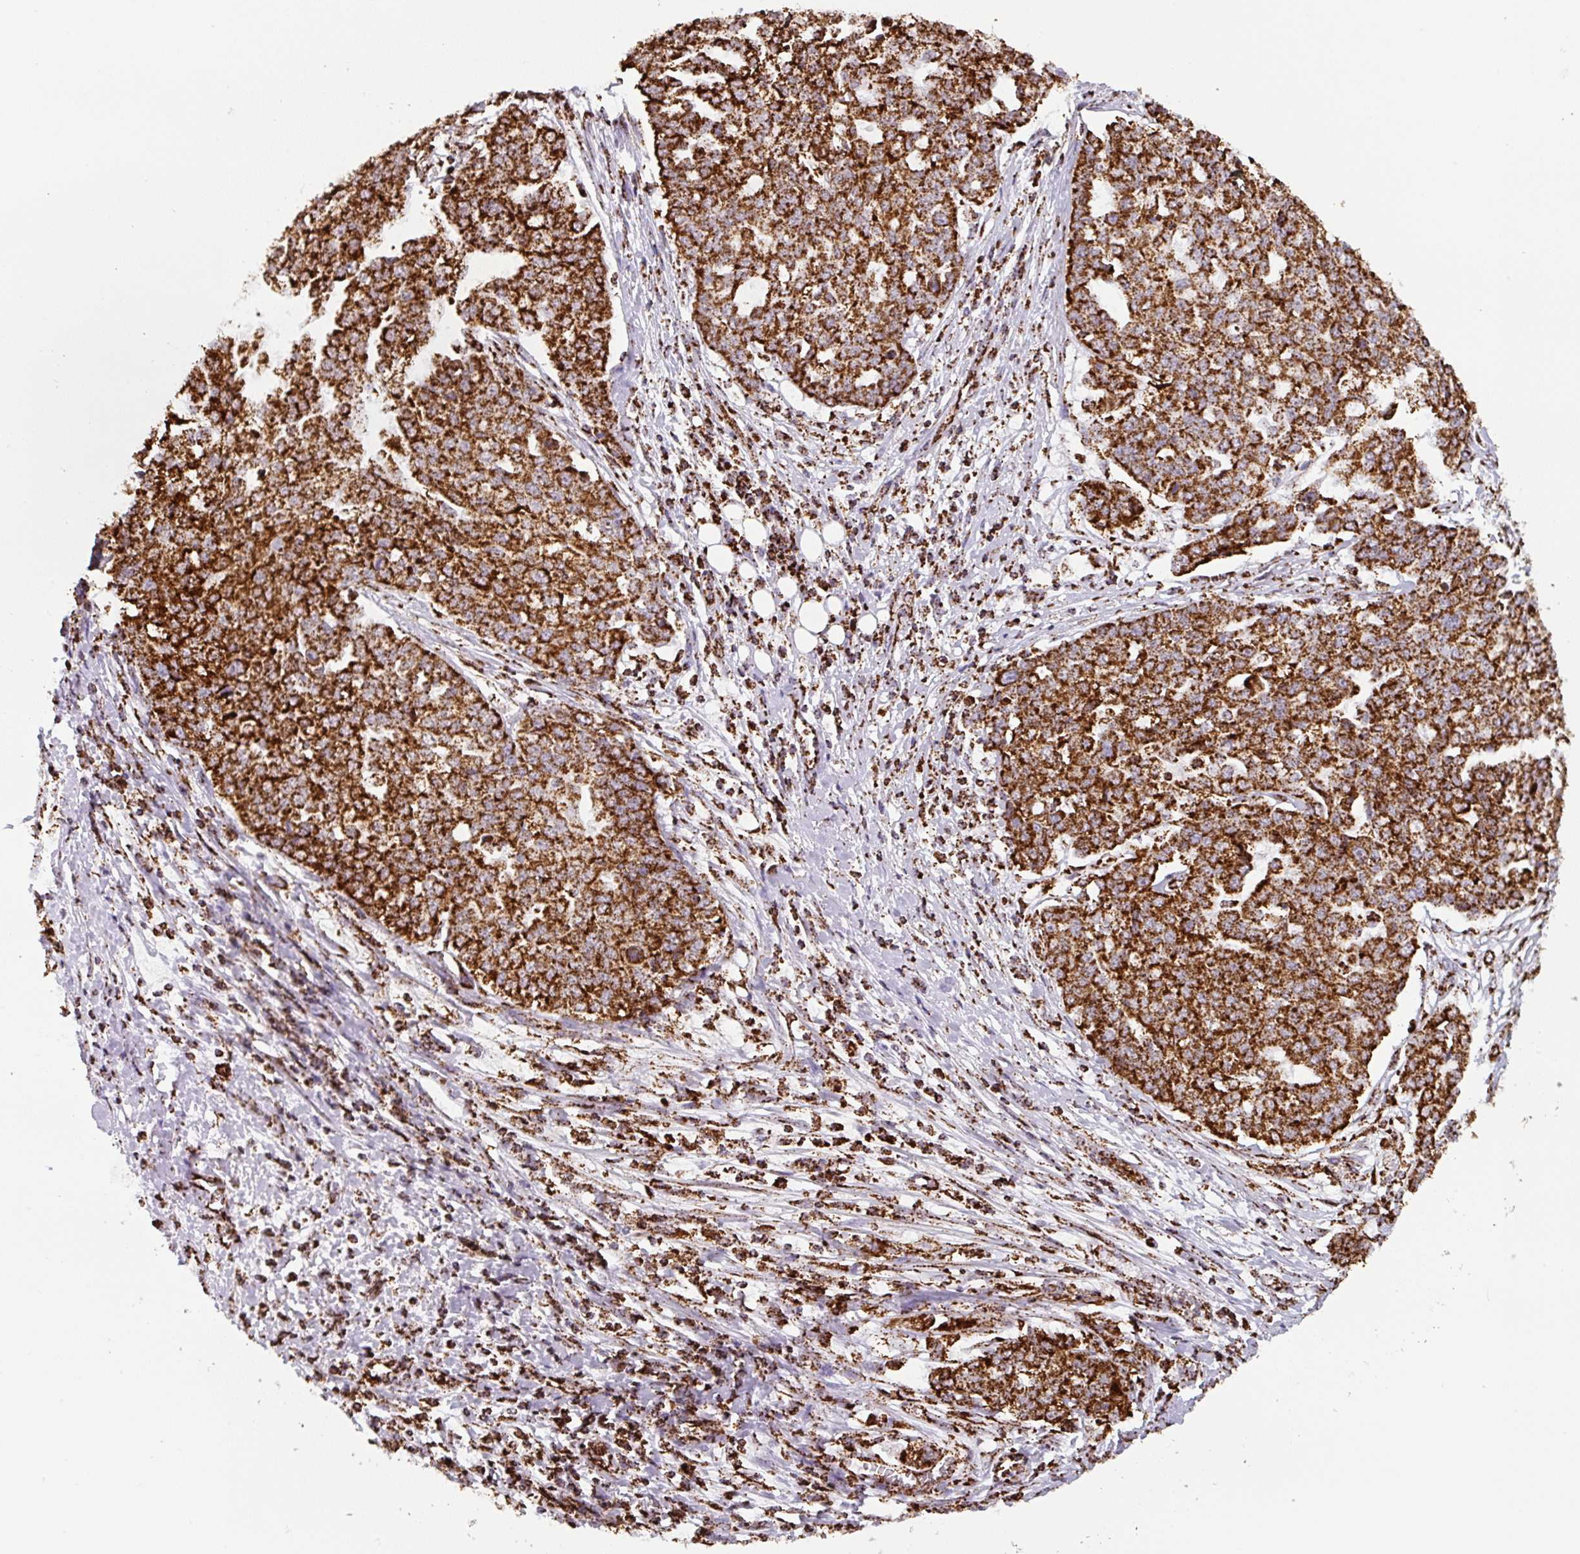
{"staining": {"intensity": "strong", "quantity": ">75%", "location": "cytoplasmic/membranous"}, "tissue": "ovarian cancer", "cell_type": "Tumor cells", "image_type": "cancer", "snomed": [{"axis": "morphology", "description": "Cystadenocarcinoma, serous, NOS"}, {"axis": "topography", "description": "Soft tissue"}, {"axis": "topography", "description": "Ovary"}], "caption": "The histopathology image displays immunohistochemical staining of serous cystadenocarcinoma (ovarian). There is strong cytoplasmic/membranous staining is appreciated in approximately >75% of tumor cells. (Stains: DAB in brown, nuclei in blue, Microscopy: brightfield microscopy at high magnification).", "gene": "ATP5F1A", "patient": {"sex": "female", "age": 57}}